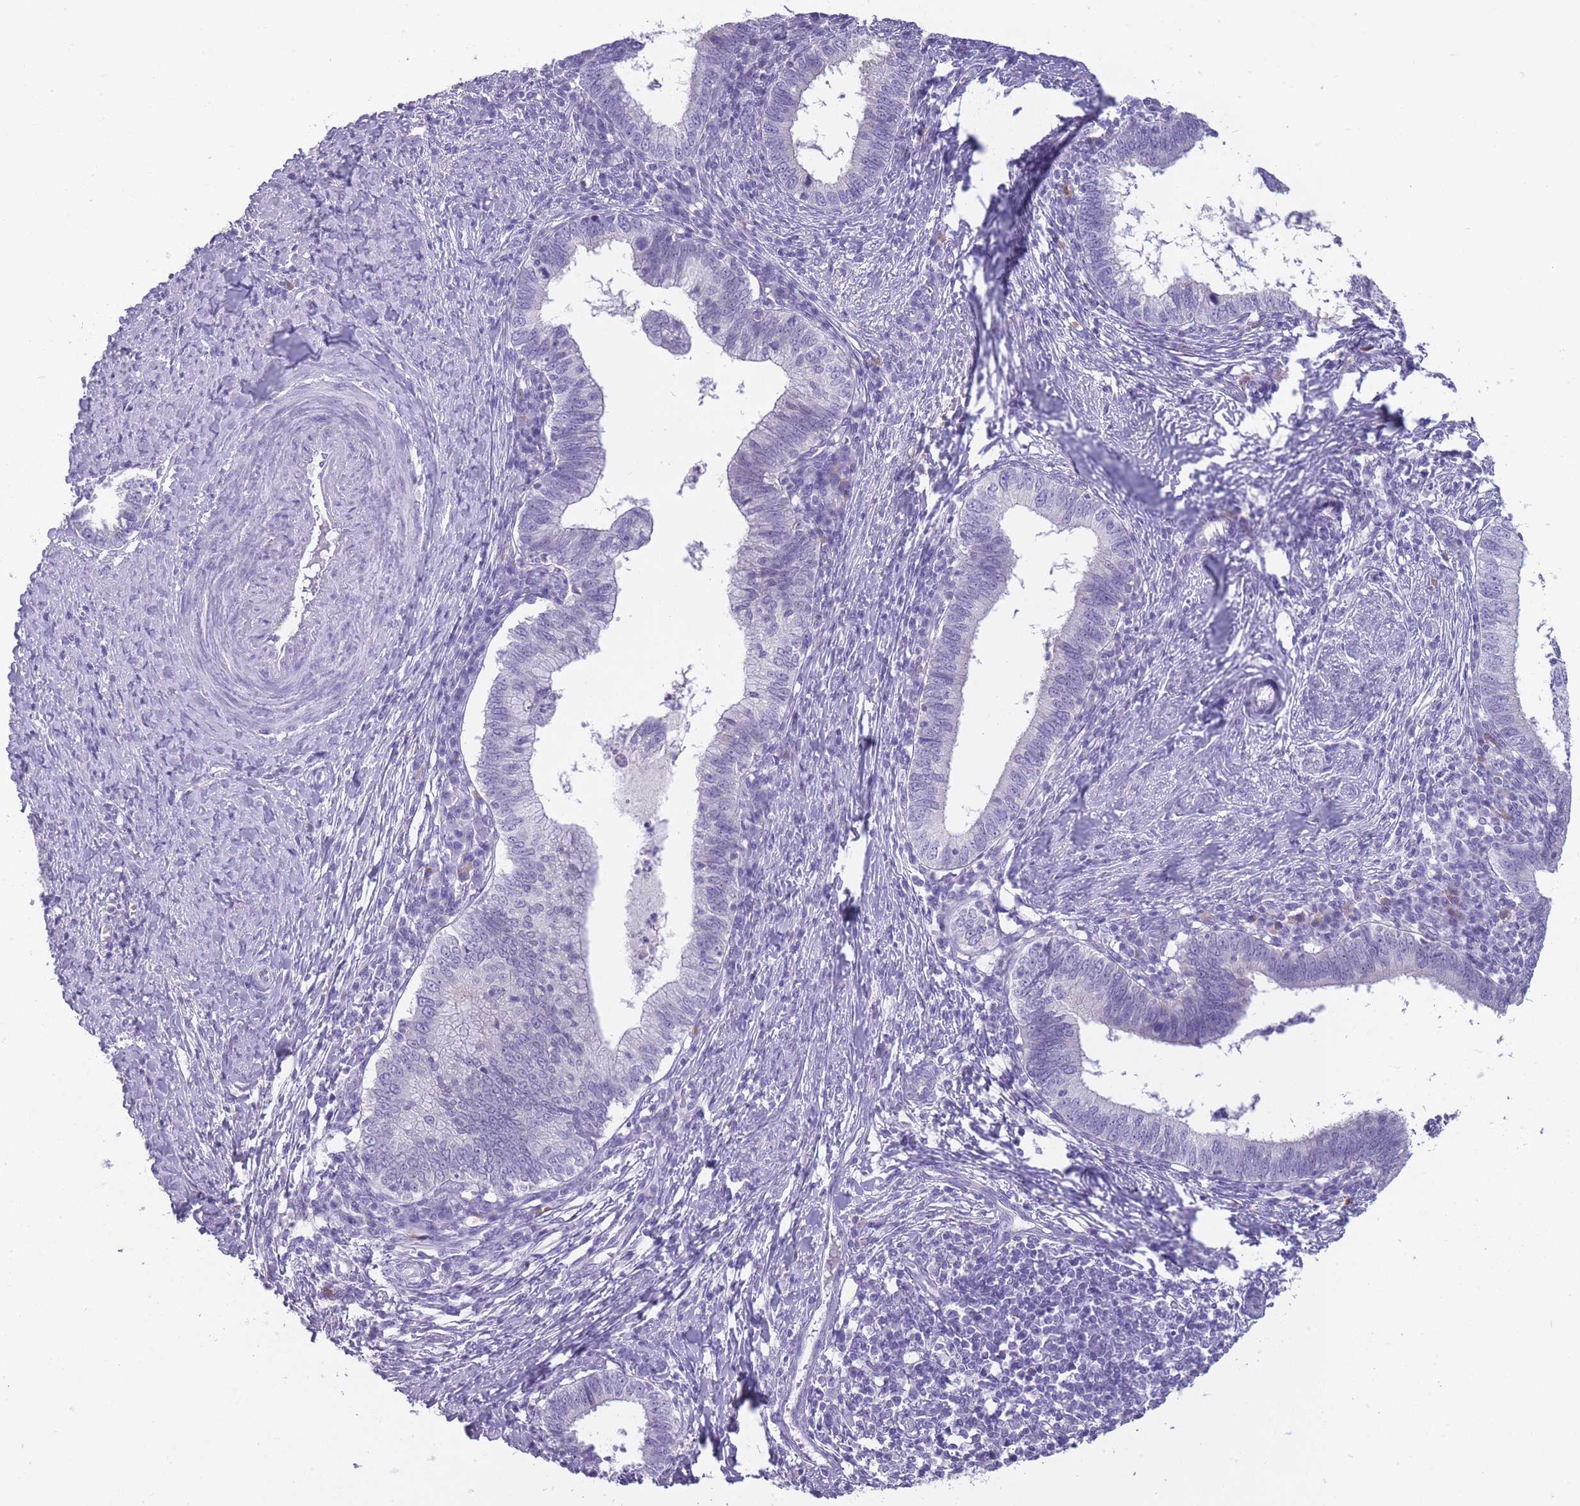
{"staining": {"intensity": "negative", "quantity": "none", "location": "none"}, "tissue": "cervical cancer", "cell_type": "Tumor cells", "image_type": "cancer", "snomed": [{"axis": "morphology", "description": "Adenocarcinoma, NOS"}, {"axis": "topography", "description": "Cervix"}], "caption": "A high-resolution histopathology image shows IHC staining of cervical cancer (adenocarcinoma), which shows no significant staining in tumor cells. Nuclei are stained in blue.", "gene": "DCANP1", "patient": {"sex": "female", "age": 36}}